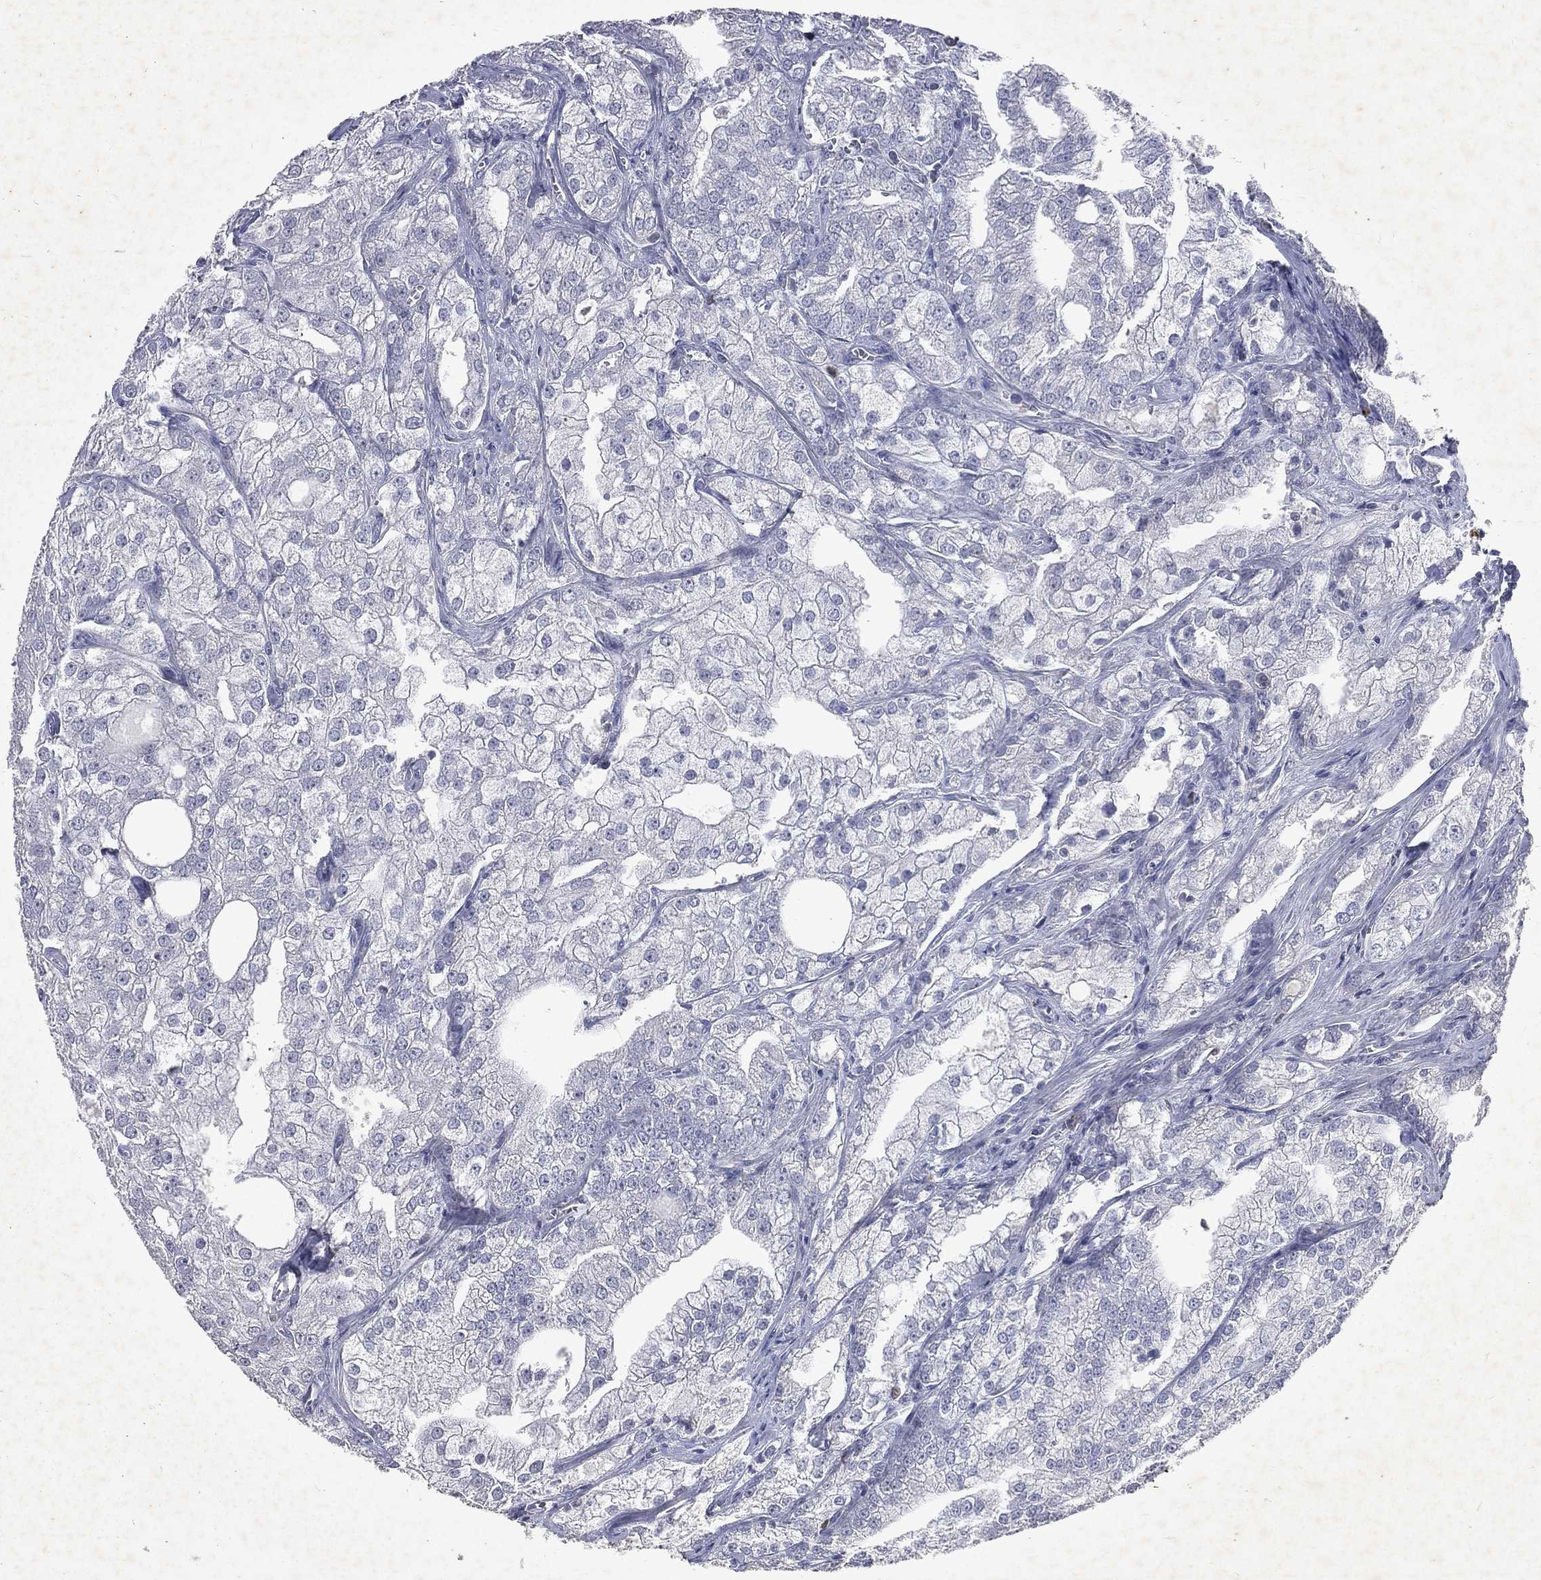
{"staining": {"intensity": "negative", "quantity": "none", "location": "none"}, "tissue": "prostate cancer", "cell_type": "Tumor cells", "image_type": "cancer", "snomed": [{"axis": "morphology", "description": "Adenocarcinoma, NOS"}, {"axis": "topography", "description": "Prostate"}], "caption": "This is a image of immunohistochemistry staining of prostate cancer (adenocarcinoma), which shows no expression in tumor cells.", "gene": "SLC34A2", "patient": {"sex": "male", "age": 70}}